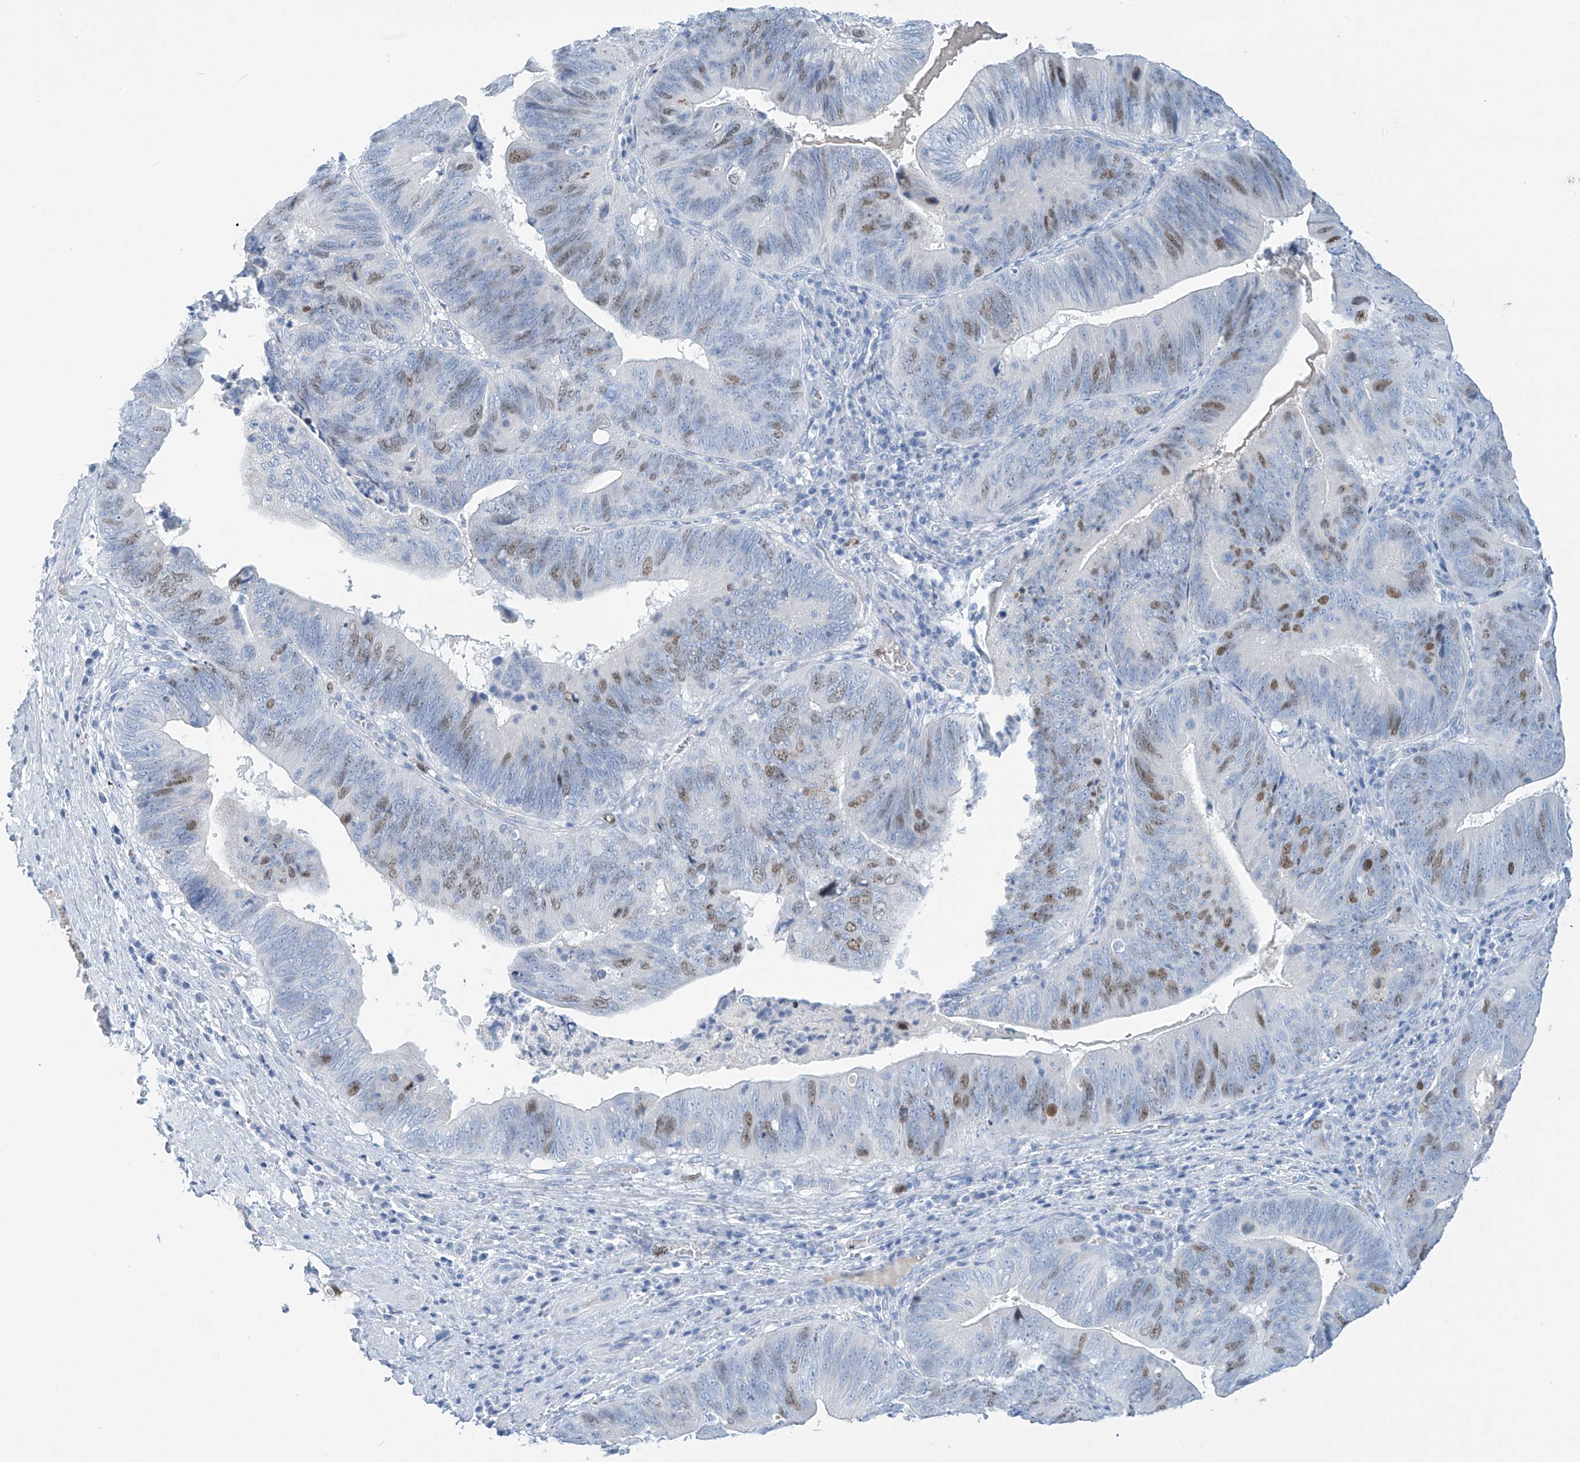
{"staining": {"intensity": "moderate", "quantity": "<25%", "location": "nuclear"}, "tissue": "pancreatic cancer", "cell_type": "Tumor cells", "image_type": "cancer", "snomed": [{"axis": "morphology", "description": "Adenocarcinoma, NOS"}, {"axis": "topography", "description": "Pancreas"}], "caption": "Human adenocarcinoma (pancreatic) stained for a protein (brown) reveals moderate nuclear positive staining in approximately <25% of tumor cells.", "gene": "SGO2", "patient": {"sex": "male", "age": 63}}